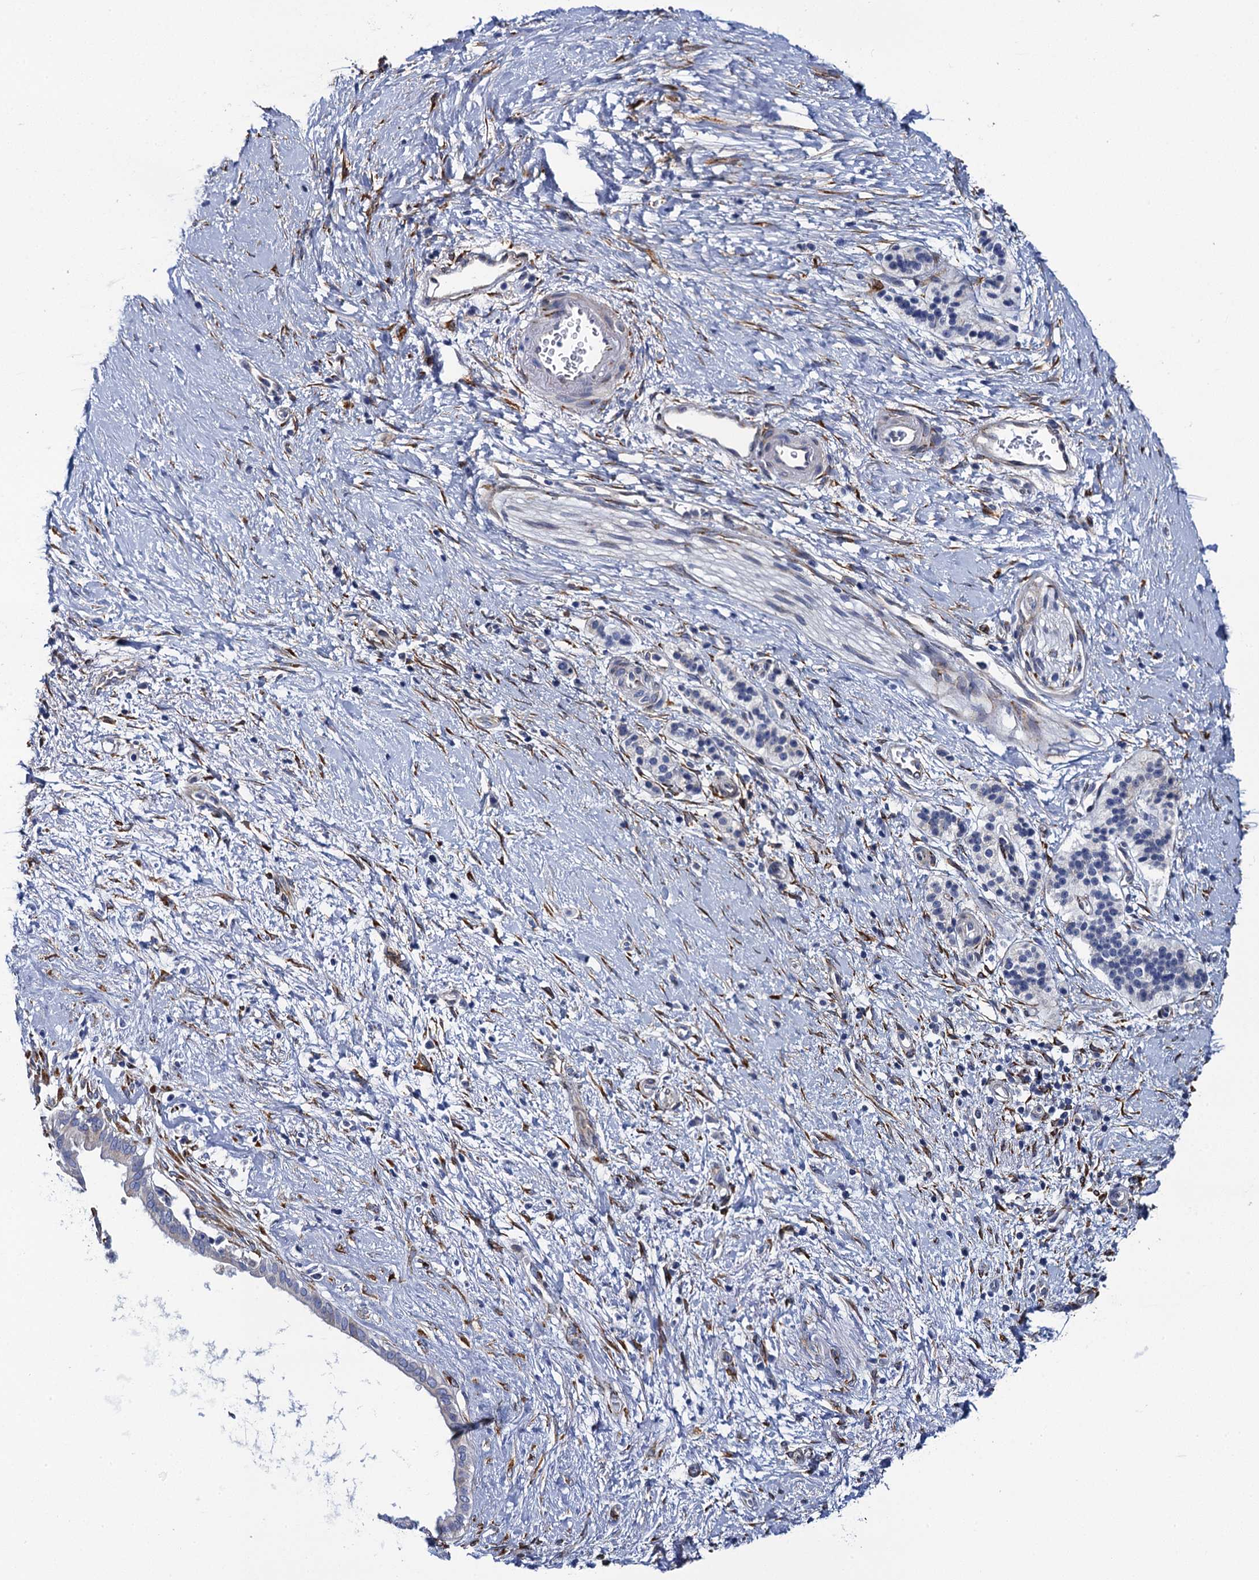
{"staining": {"intensity": "negative", "quantity": "none", "location": "none"}, "tissue": "pancreatic cancer", "cell_type": "Tumor cells", "image_type": "cancer", "snomed": [{"axis": "morphology", "description": "Adenocarcinoma, NOS"}, {"axis": "topography", "description": "Pancreas"}], "caption": "DAB immunohistochemical staining of pancreatic cancer displays no significant staining in tumor cells.", "gene": "POGLUT3", "patient": {"sex": "male", "age": 50}}